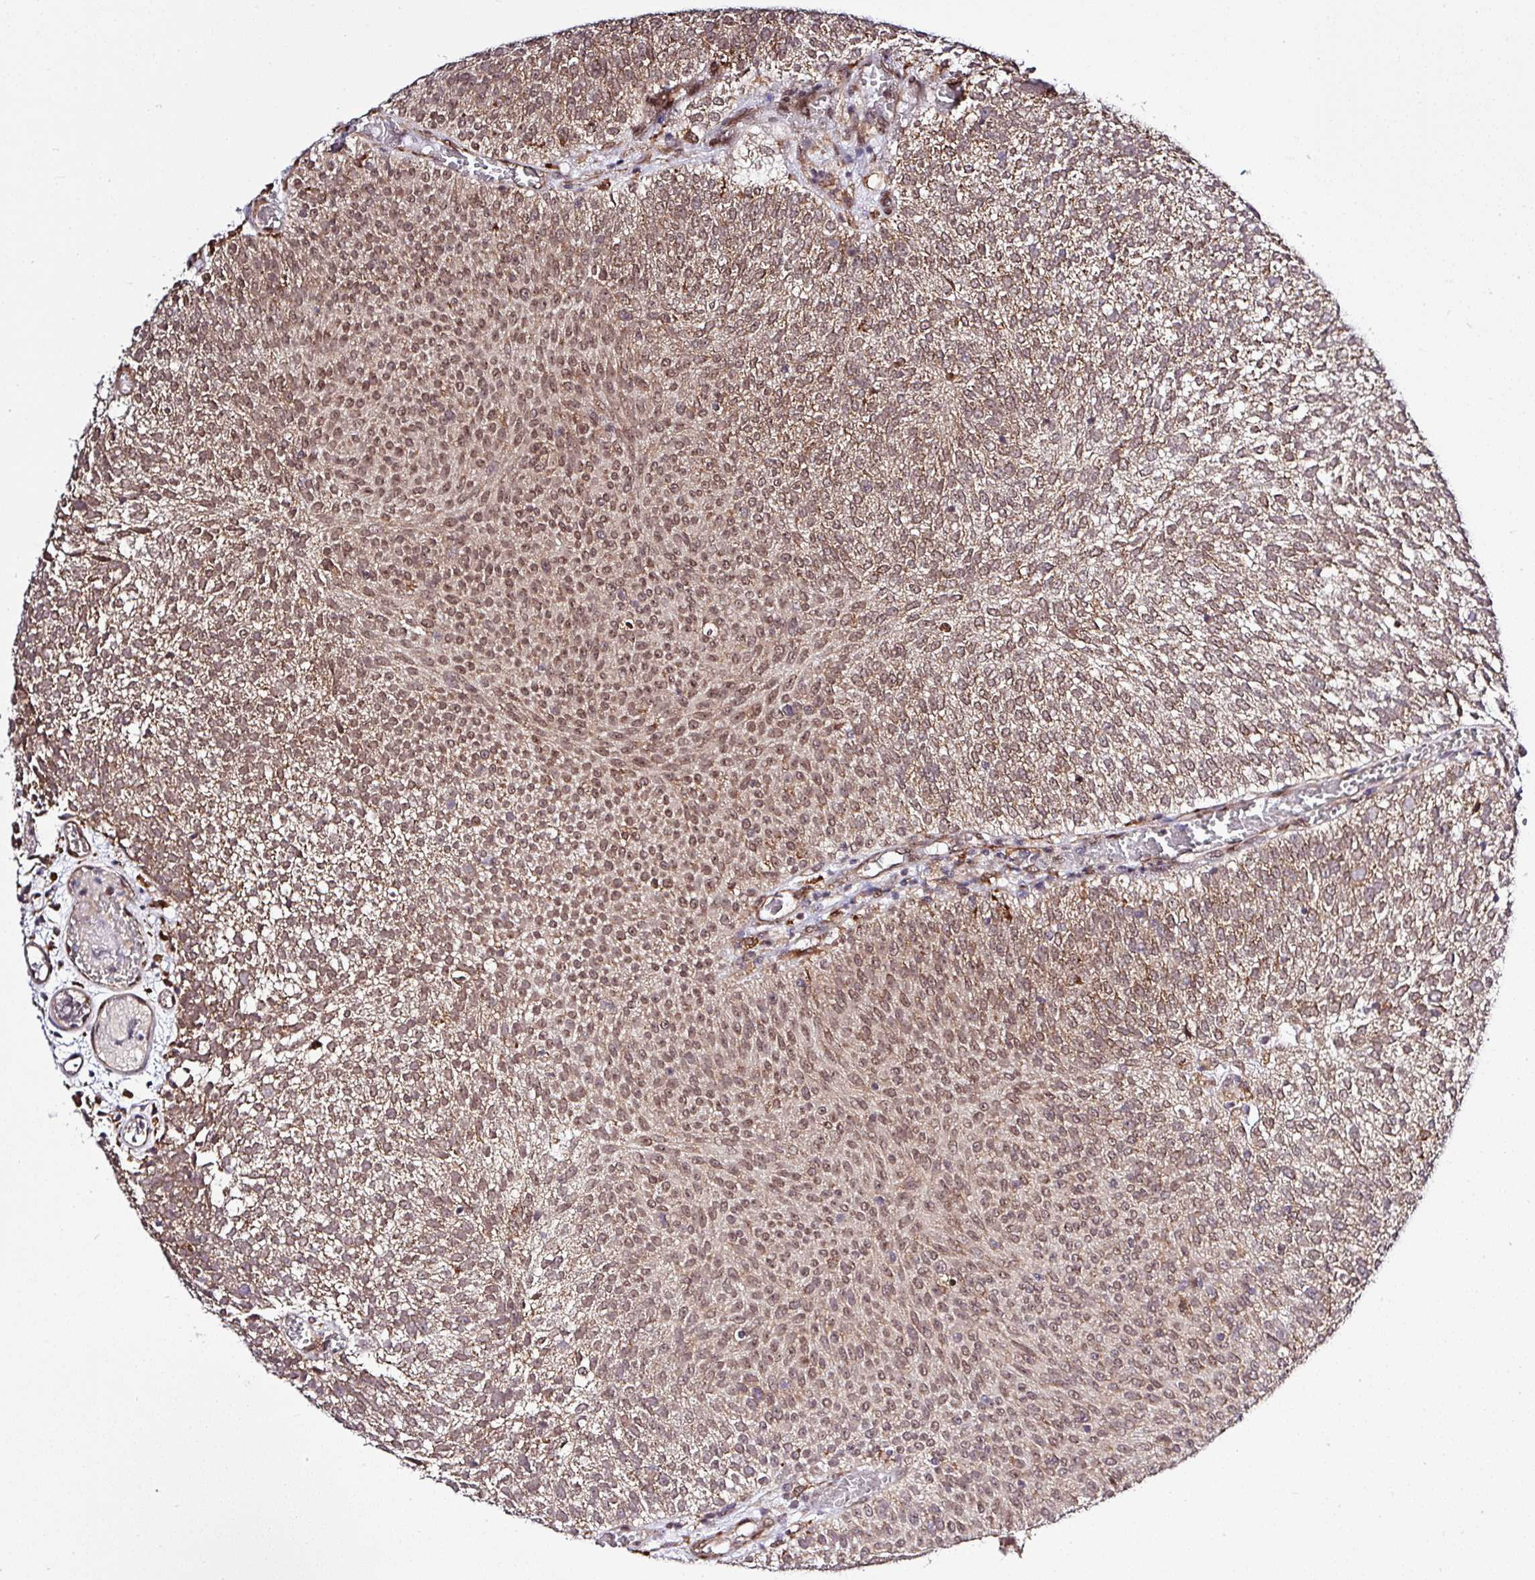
{"staining": {"intensity": "moderate", "quantity": ">75%", "location": "cytoplasmic/membranous,nuclear"}, "tissue": "urothelial cancer", "cell_type": "Tumor cells", "image_type": "cancer", "snomed": [{"axis": "morphology", "description": "Urothelial carcinoma, Low grade"}, {"axis": "topography", "description": "Urinary bladder"}], "caption": "This micrograph reveals immunohistochemistry (IHC) staining of human urothelial cancer, with medium moderate cytoplasmic/membranous and nuclear positivity in approximately >75% of tumor cells.", "gene": "FAM153A", "patient": {"sex": "female", "age": 79}}